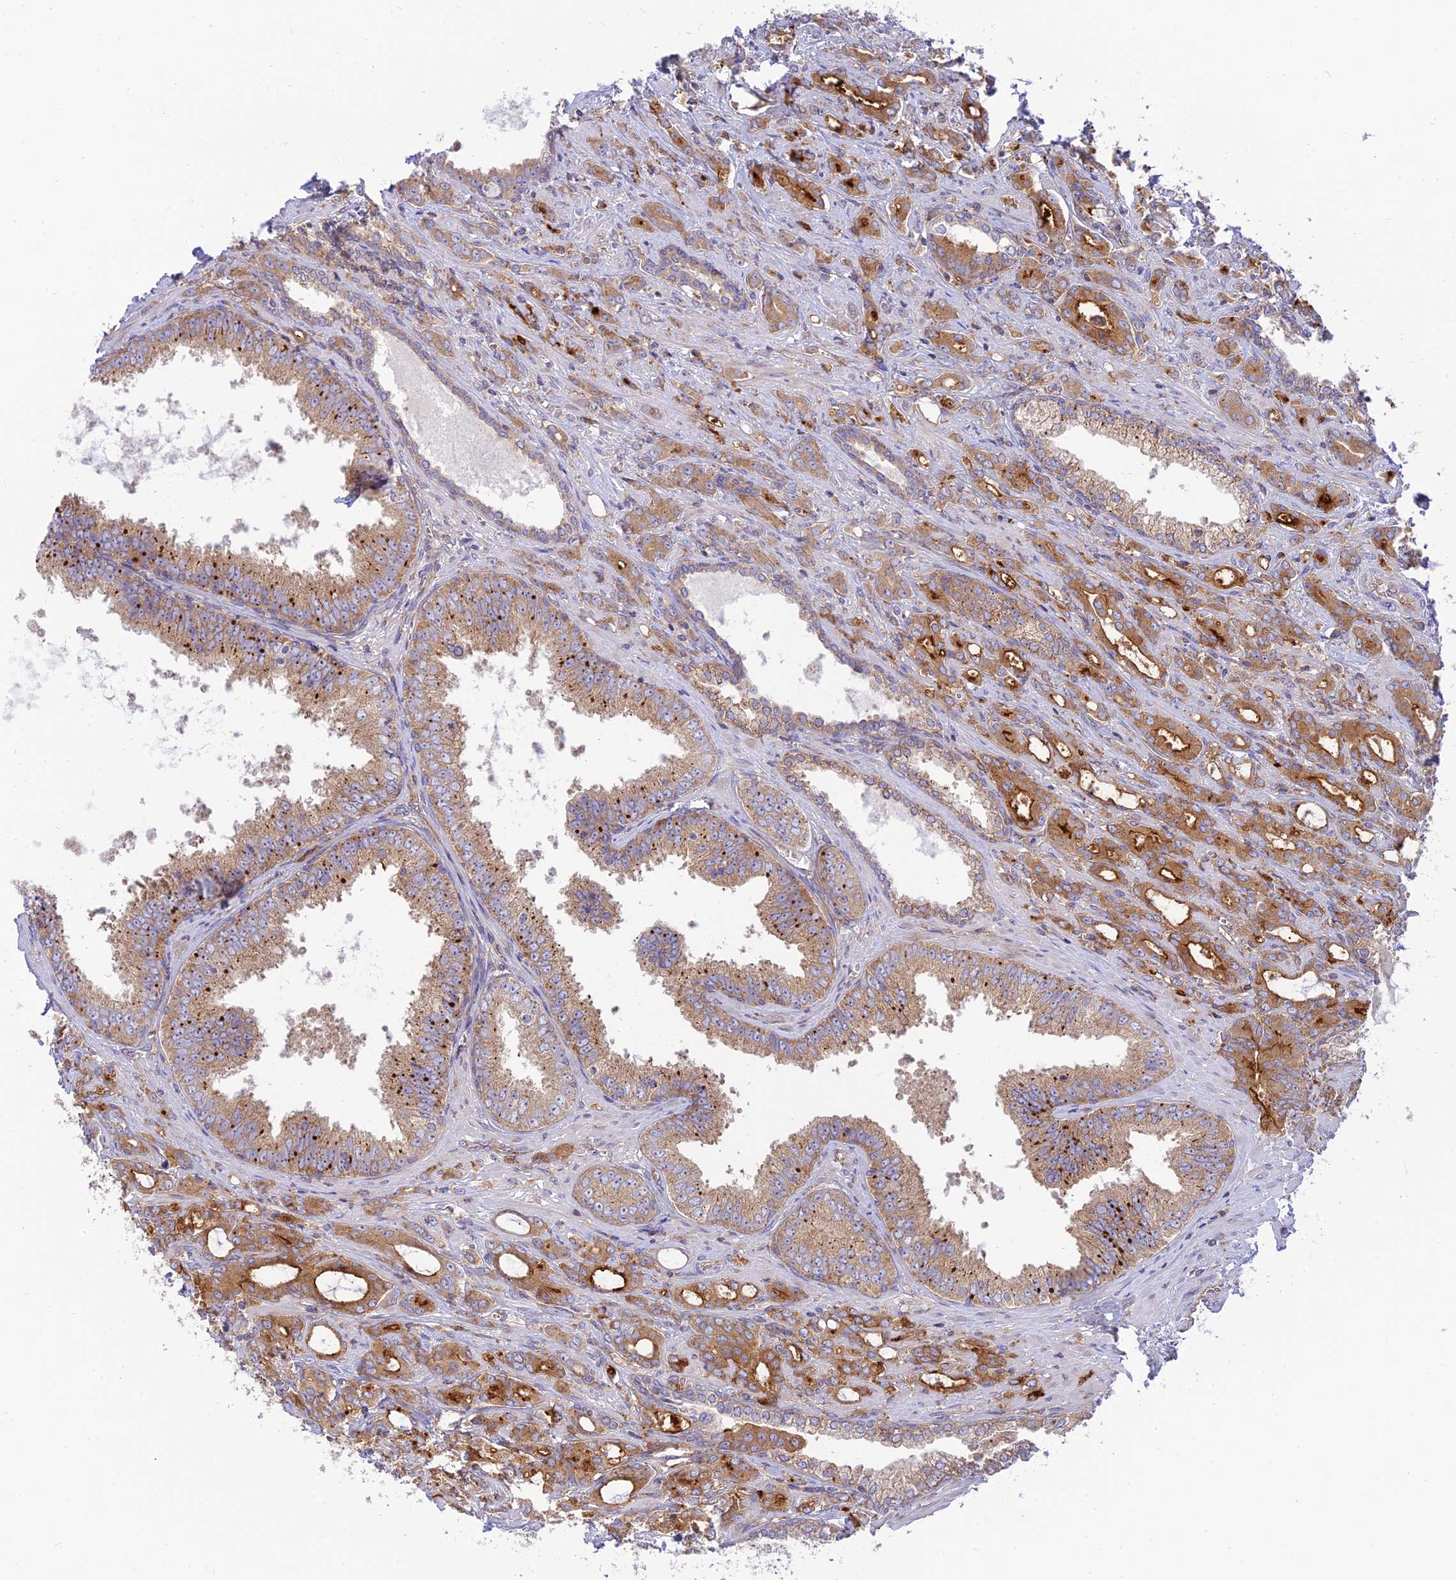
{"staining": {"intensity": "moderate", "quantity": ">75%", "location": "cytoplasmic/membranous"}, "tissue": "prostate cancer", "cell_type": "Tumor cells", "image_type": "cancer", "snomed": [{"axis": "morphology", "description": "Adenocarcinoma, High grade"}, {"axis": "topography", "description": "Prostate"}], "caption": "Approximately >75% of tumor cells in human prostate adenocarcinoma (high-grade) reveal moderate cytoplasmic/membranous protein positivity as visualized by brown immunohistochemical staining.", "gene": "PIMREG", "patient": {"sex": "male", "age": 72}}